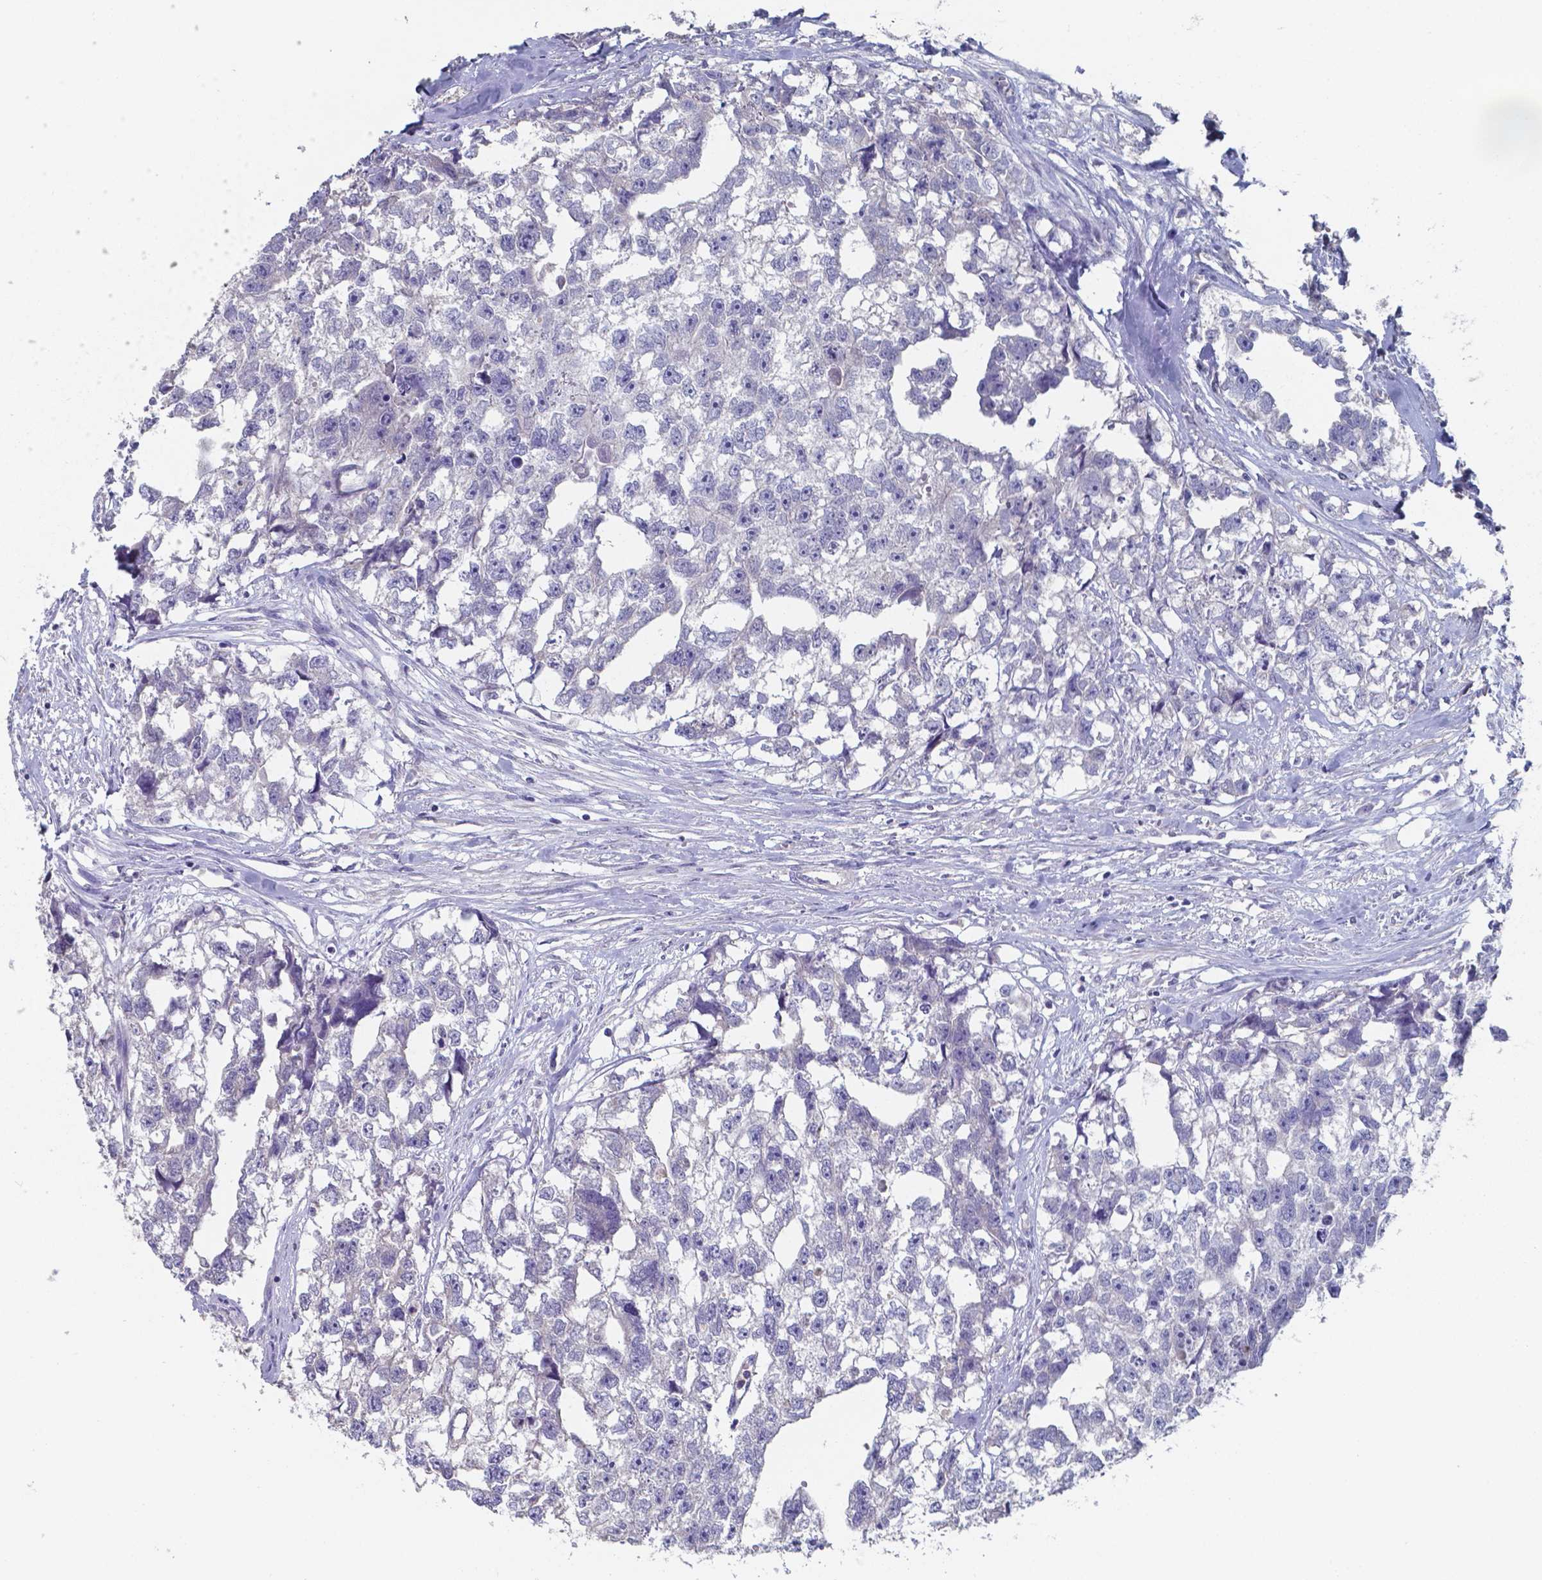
{"staining": {"intensity": "negative", "quantity": "none", "location": "none"}, "tissue": "testis cancer", "cell_type": "Tumor cells", "image_type": "cancer", "snomed": [{"axis": "morphology", "description": "Carcinoma, Embryonal, NOS"}, {"axis": "morphology", "description": "Teratoma, malignant, NOS"}, {"axis": "topography", "description": "Testis"}], "caption": "Photomicrograph shows no protein staining in tumor cells of testis malignant teratoma tissue.", "gene": "BTBD17", "patient": {"sex": "male", "age": 44}}